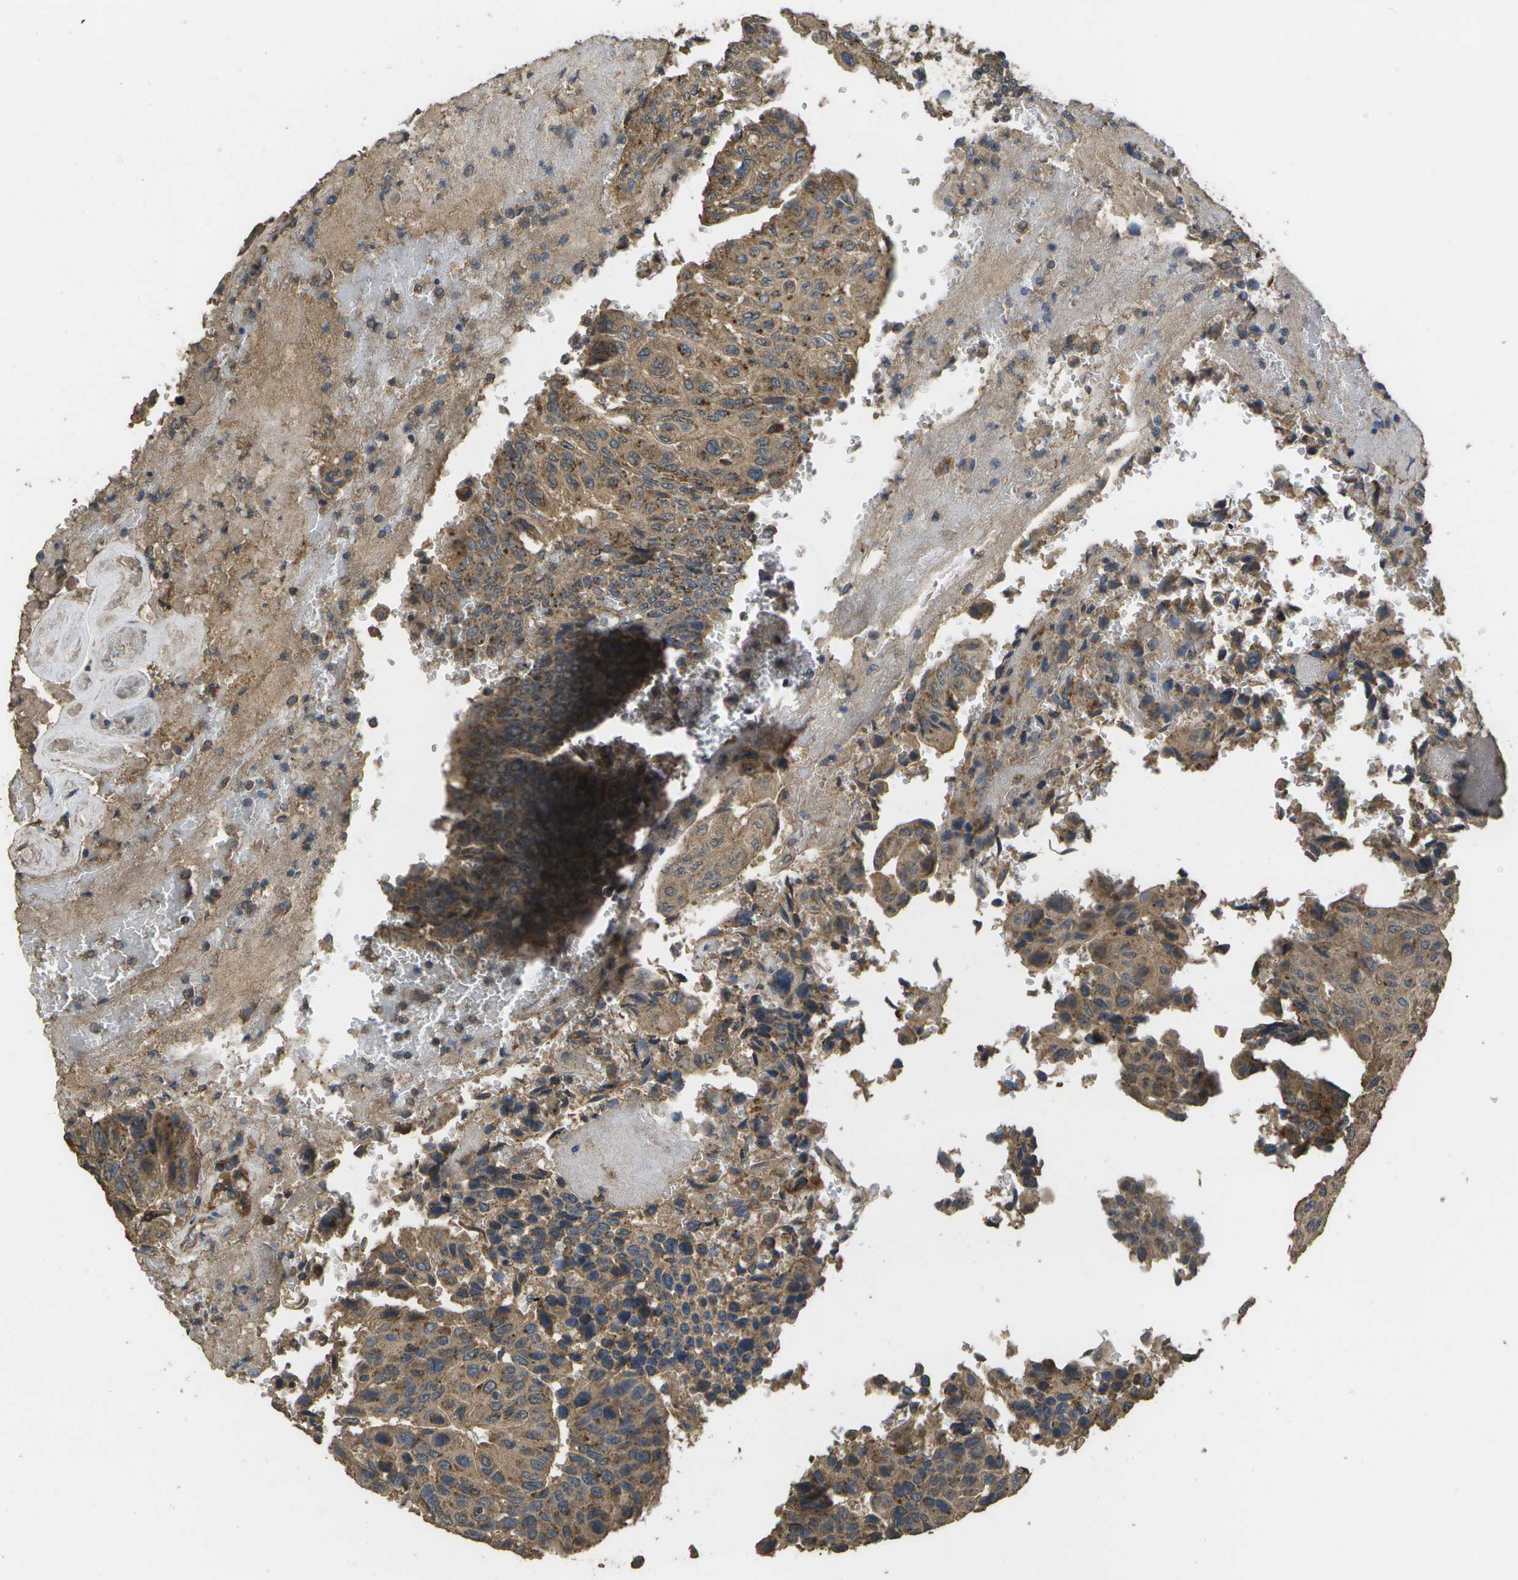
{"staining": {"intensity": "moderate", "quantity": ">75%", "location": "cytoplasmic/membranous"}, "tissue": "urothelial cancer", "cell_type": "Tumor cells", "image_type": "cancer", "snomed": [{"axis": "morphology", "description": "Urothelial carcinoma, High grade"}, {"axis": "topography", "description": "Urinary bladder"}], "caption": "Immunohistochemistry of human urothelial cancer exhibits medium levels of moderate cytoplasmic/membranous expression in approximately >75% of tumor cells. Using DAB (brown) and hematoxylin (blue) stains, captured at high magnification using brightfield microscopy.", "gene": "SACS", "patient": {"sex": "male", "age": 66}}